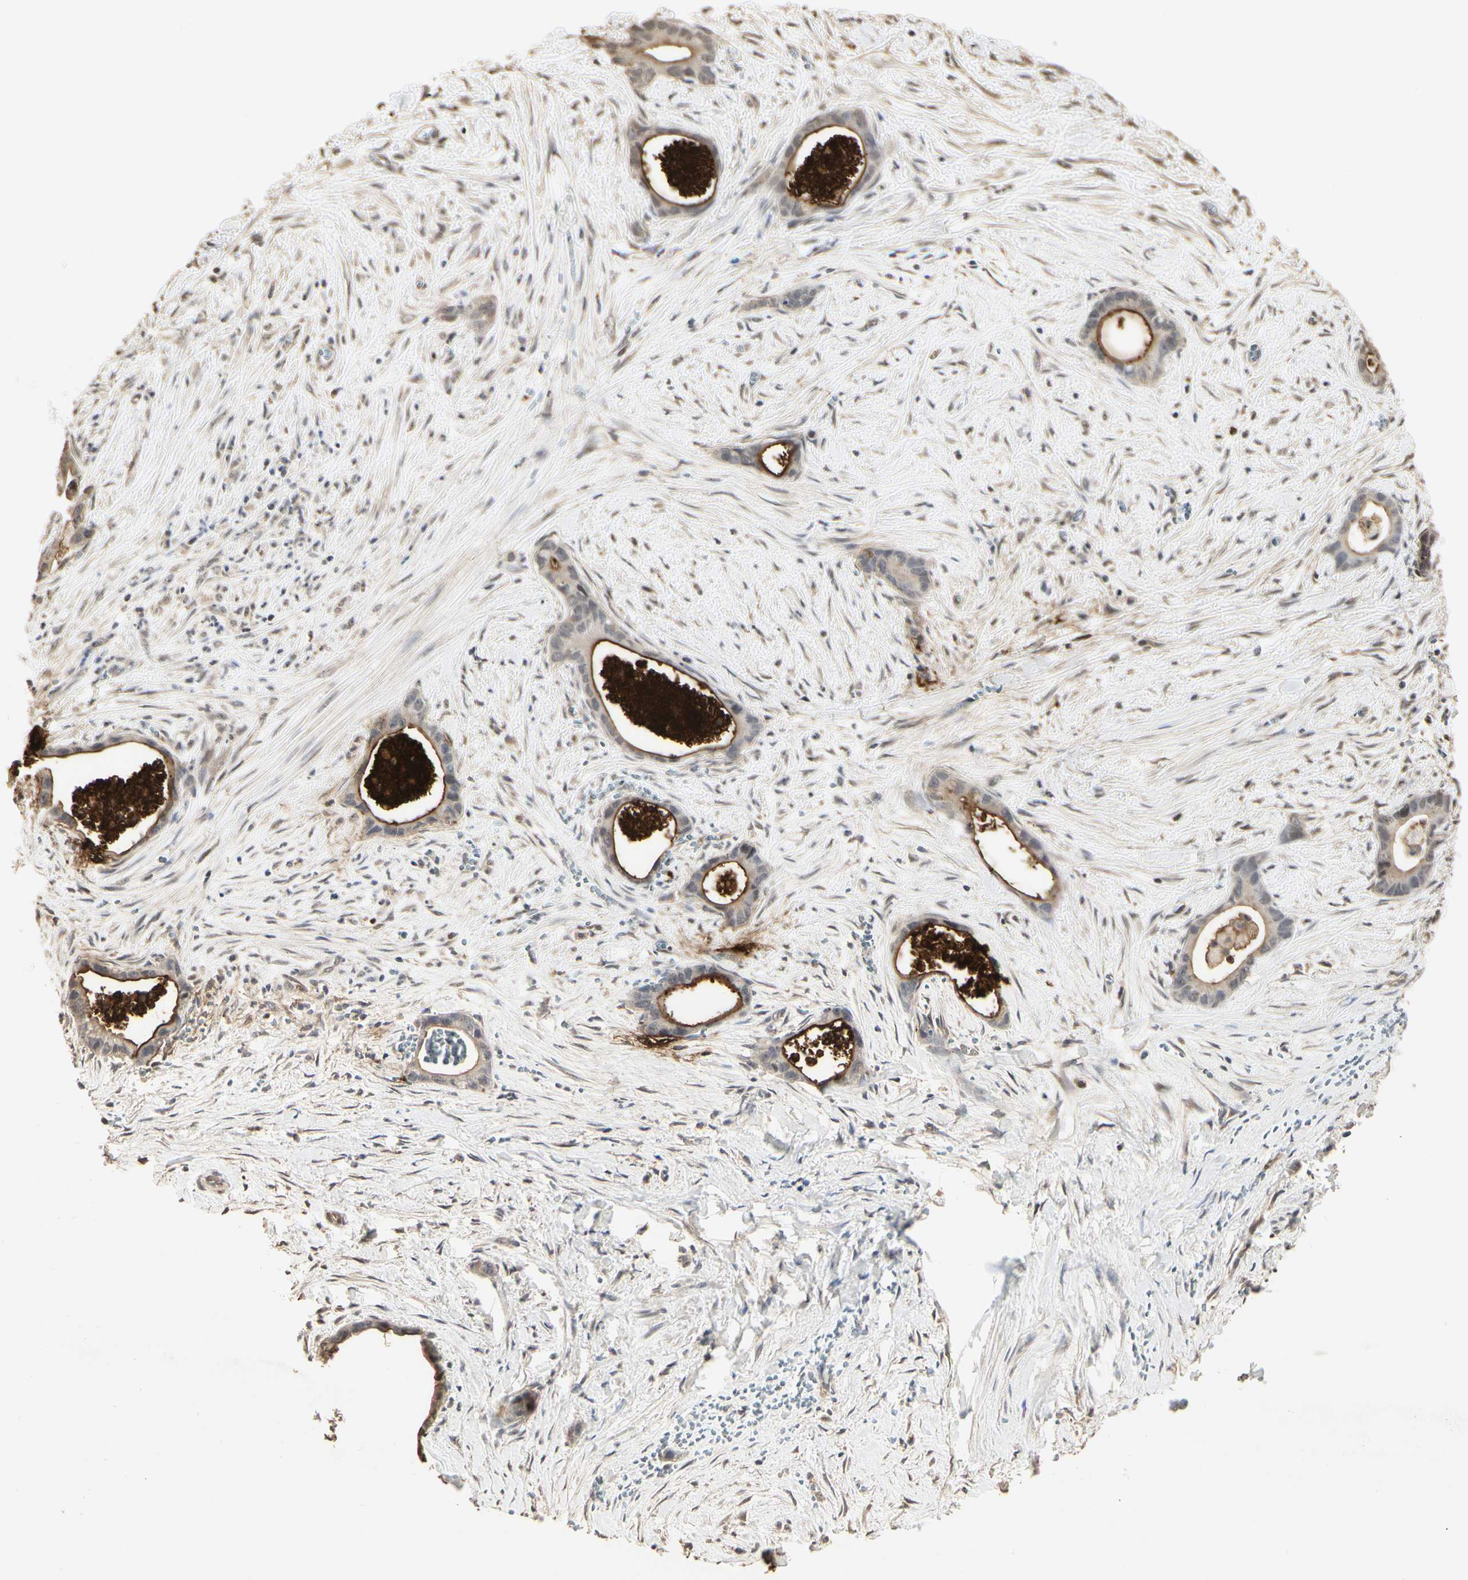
{"staining": {"intensity": "moderate", "quantity": ">75%", "location": "cytoplasmic/membranous"}, "tissue": "liver cancer", "cell_type": "Tumor cells", "image_type": "cancer", "snomed": [{"axis": "morphology", "description": "Cholangiocarcinoma"}, {"axis": "topography", "description": "Liver"}], "caption": "This histopathology image exhibits IHC staining of human liver cancer (cholangiocarcinoma), with medium moderate cytoplasmic/membranous positivity in about >75% of tumor cells.", "gene": "TAOK1", "patient": {"sex": "female", "age": 55}}